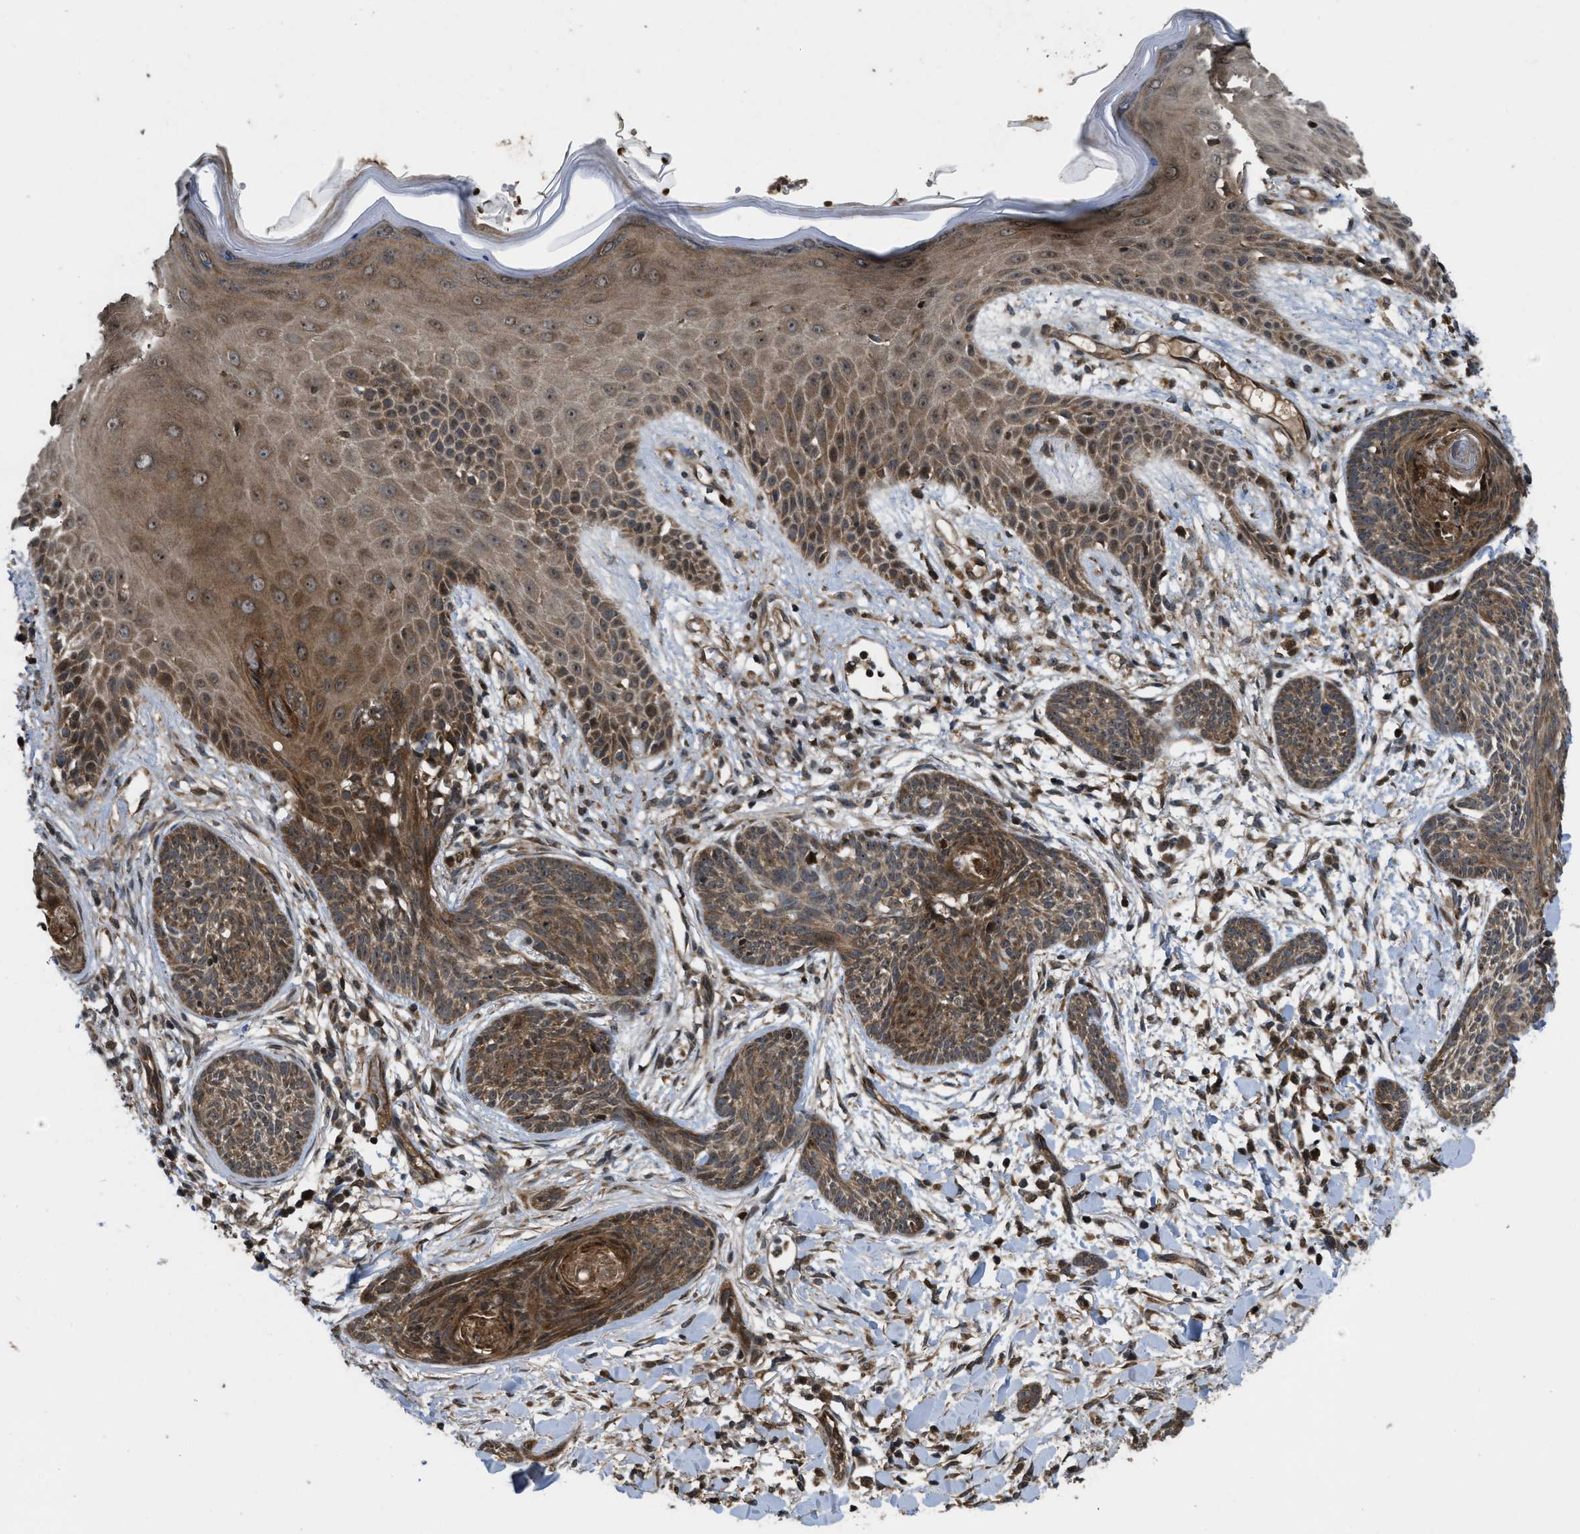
{"staining": {"intensity": "moderate", "quantity": ">75%", "location": "cytoplasmic/membranous"}, "tissue": "skin cancer", "cell_type": "Tumor cells", "image_type": "cancer", "snomed": [{"axis": "morphology", "description": "Basal cell carcinoma"}, {"axis": "topography", "description": "Skin"}], "caption": "This is an image of immunohistochemistry (IHC) staining of skin basal cell carcinoma, which shows moderate expression in the cytoplasmic/membranous of tumor cells.", "gene": "SPTLC1", "patient": {"sex": "female", "age": 59}}